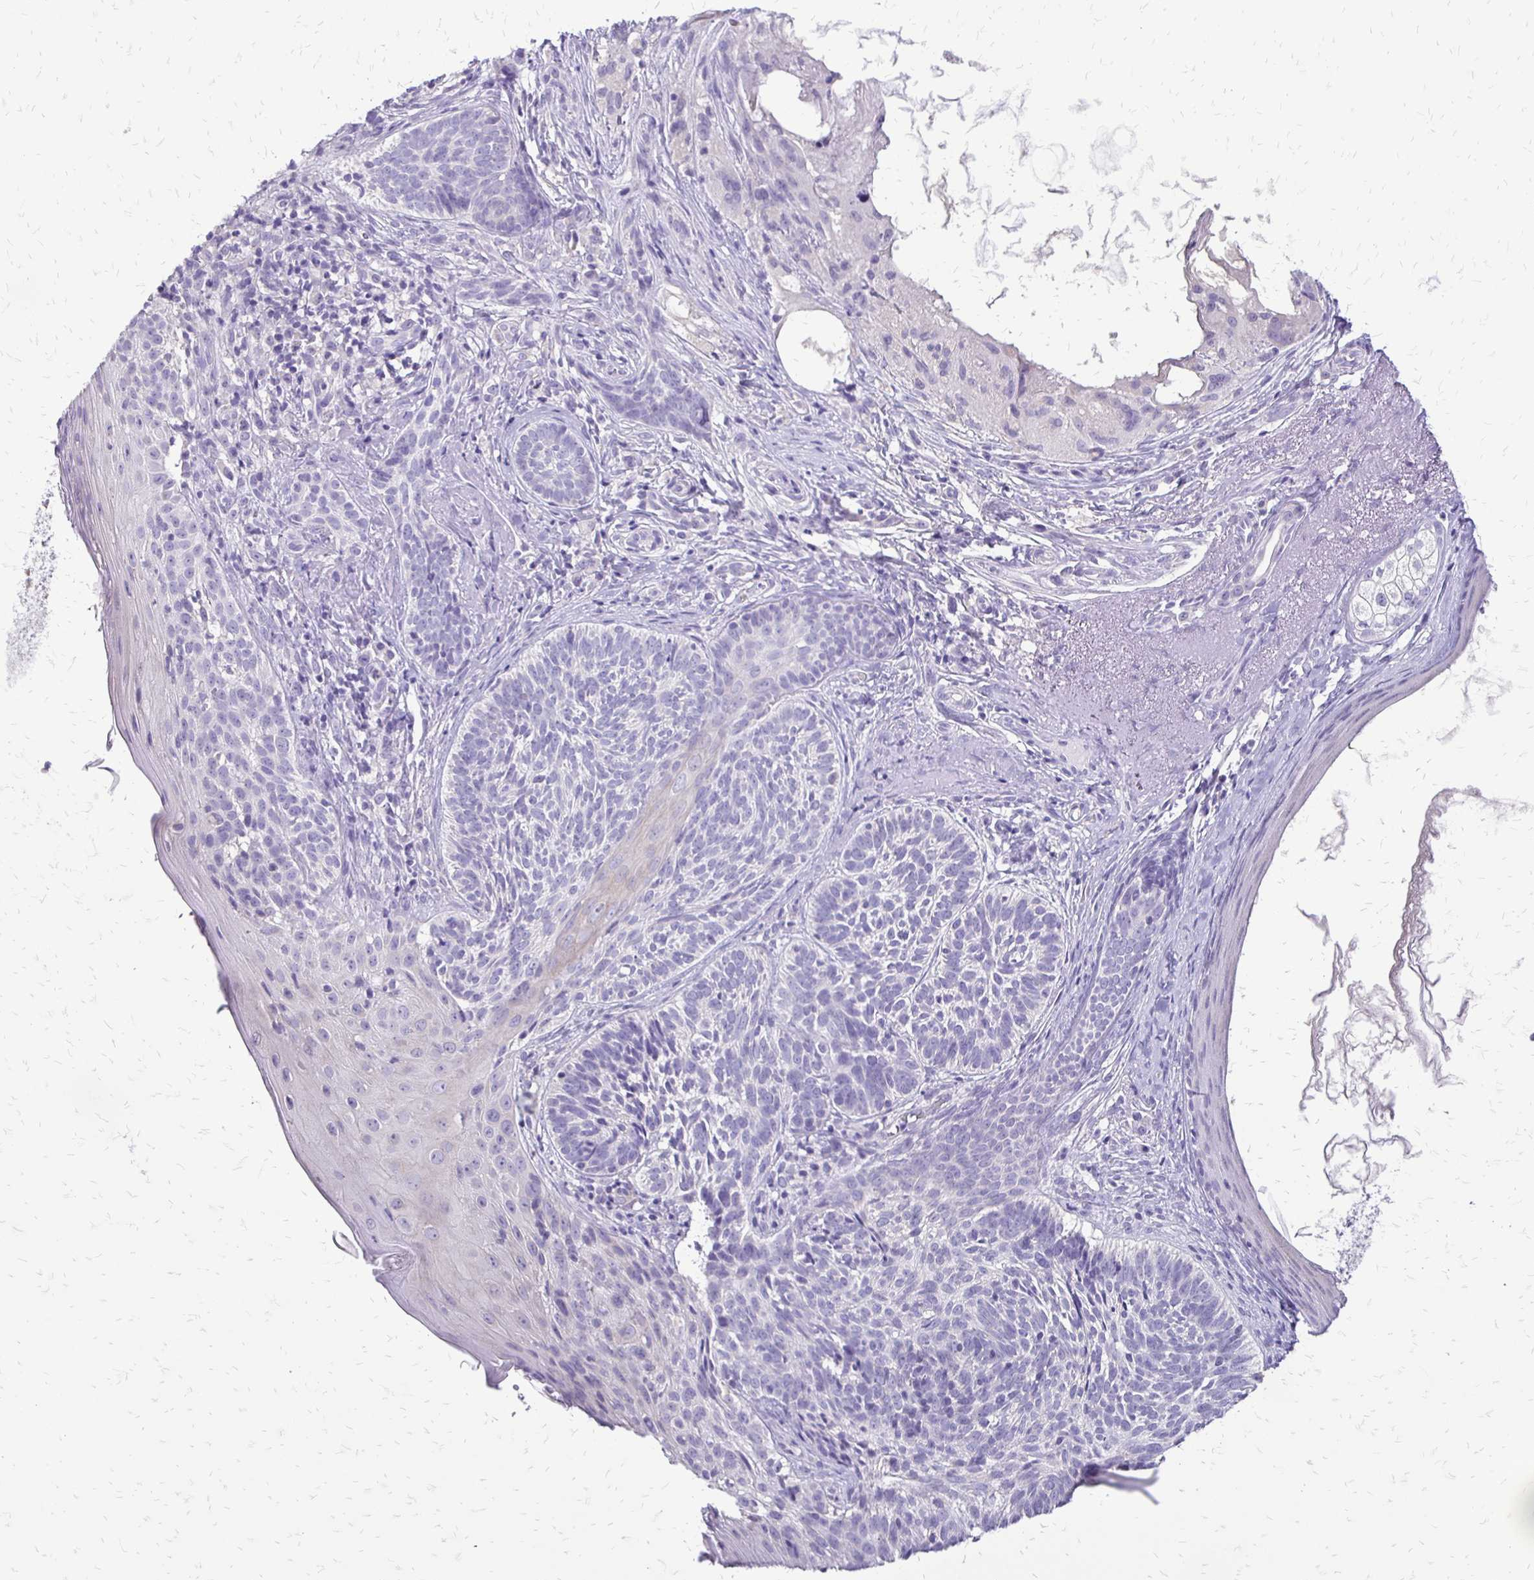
{"staining": {"intensity": "negative", "quantity": "none", "location": "none"}, "tissue": "skin cancer", "cell_type": "Tumor cells", "image_type": "cancer", "snomed": [{"axis": "morphology", "description": "Basal cell carcinoma"}, {"axis": "topography", "description": "Skin"}], "caption": "Tumor cells show no significant staining in skin basal cell carcinoma.", "gene": "ALPG", "patient": {"sex": "female", "age": 74}}